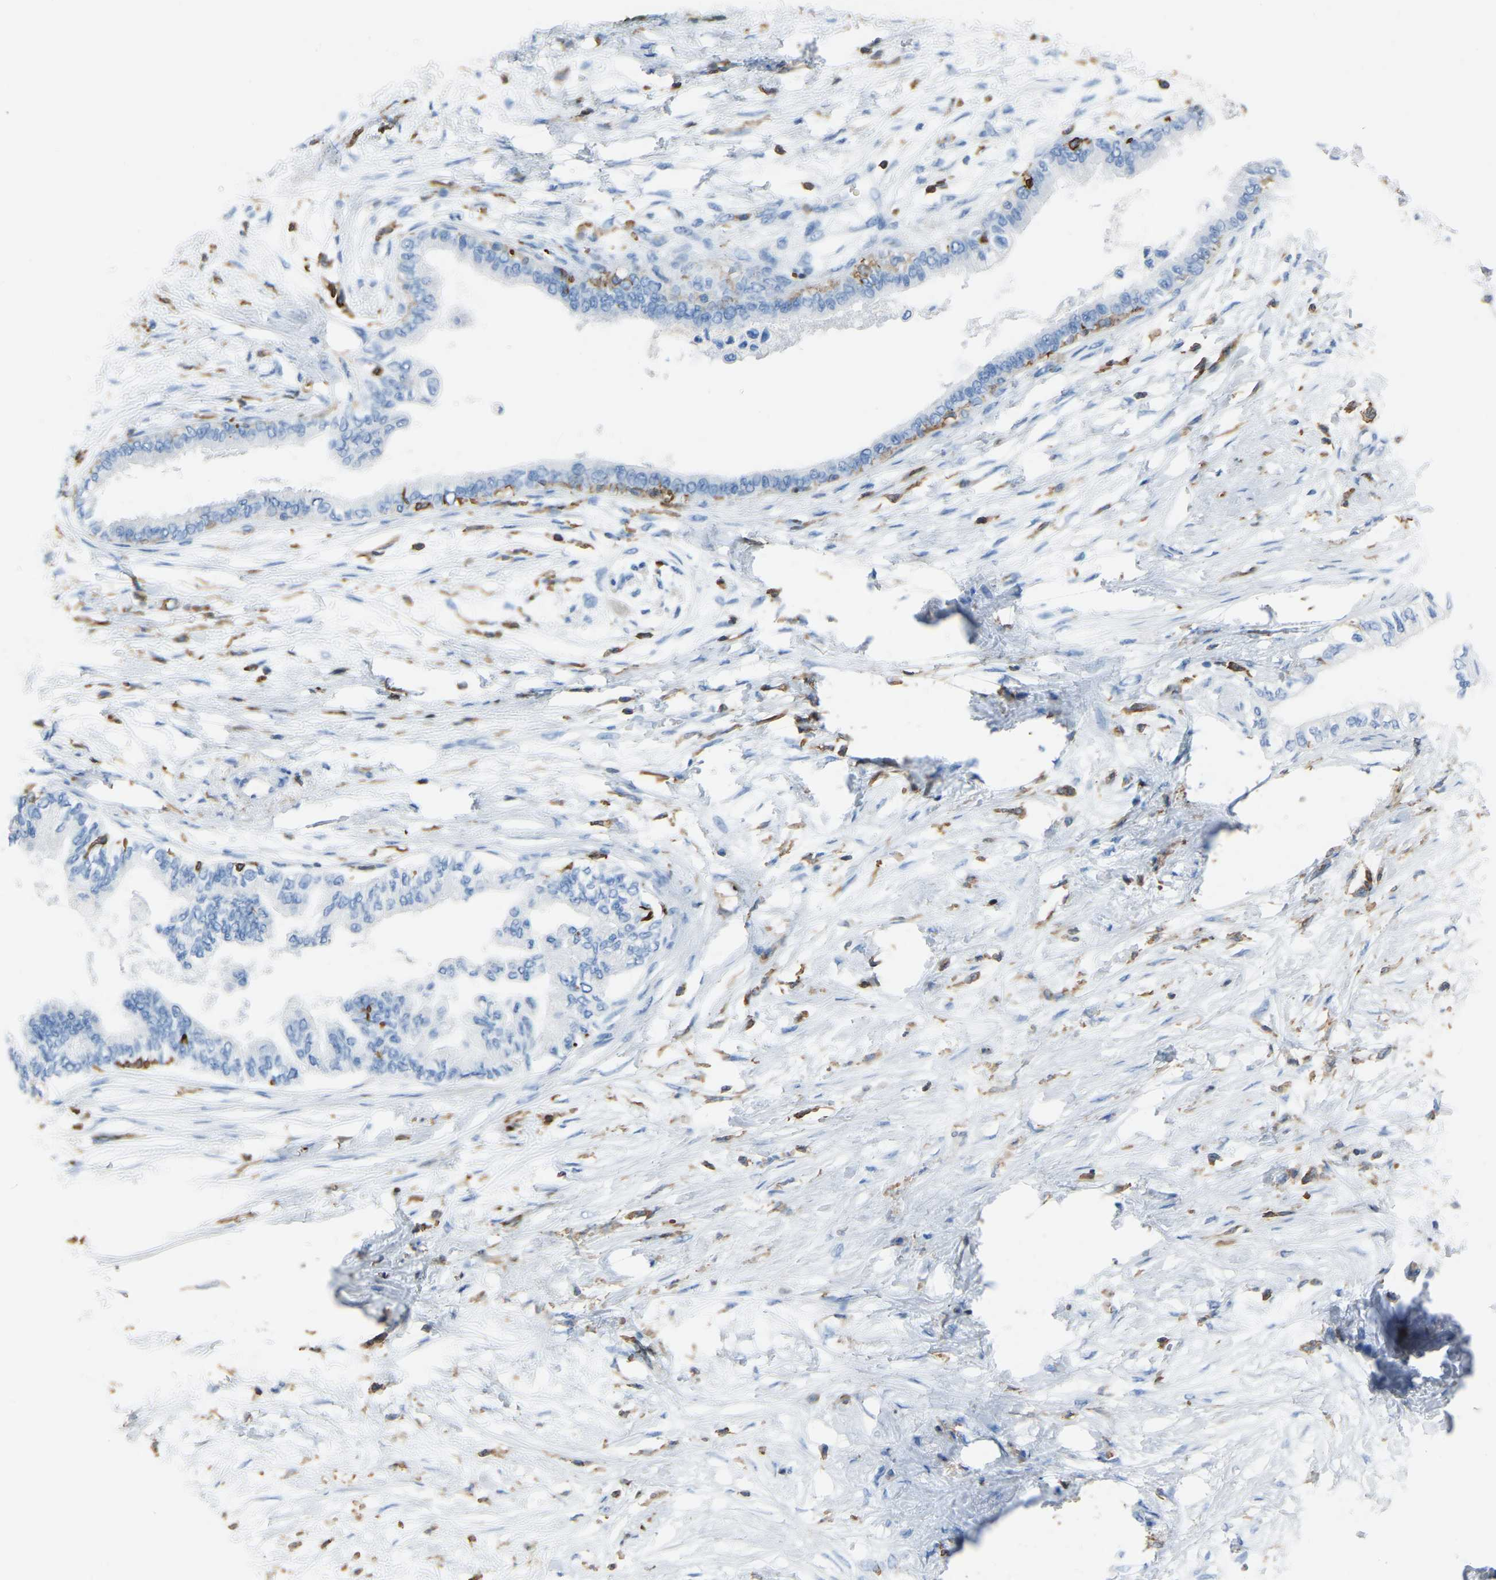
{"staining": {"intensity": "negative", "quantity": "none", "location": "none"}, "tissue": "pancreatic cancer", "cell_type": "Tumor cells", "image_type": "cancer", "snomed": [{"axis": "morphology", "description": "Normal tissue, NOS"}, {"axis": "morphology", "description": "Adenocarcinoma, NOS"}, {"axis": "topography", "description": "Pancreas"}, {"axis": "topography", "description": "Duodenum"}], "caption": "The micrograph reveals no significant staining in tumor cells of pancreatic cancer (adenocarcinoma).", "gene": "LSP1", "patient": {"sex": "female", "age": 60}}